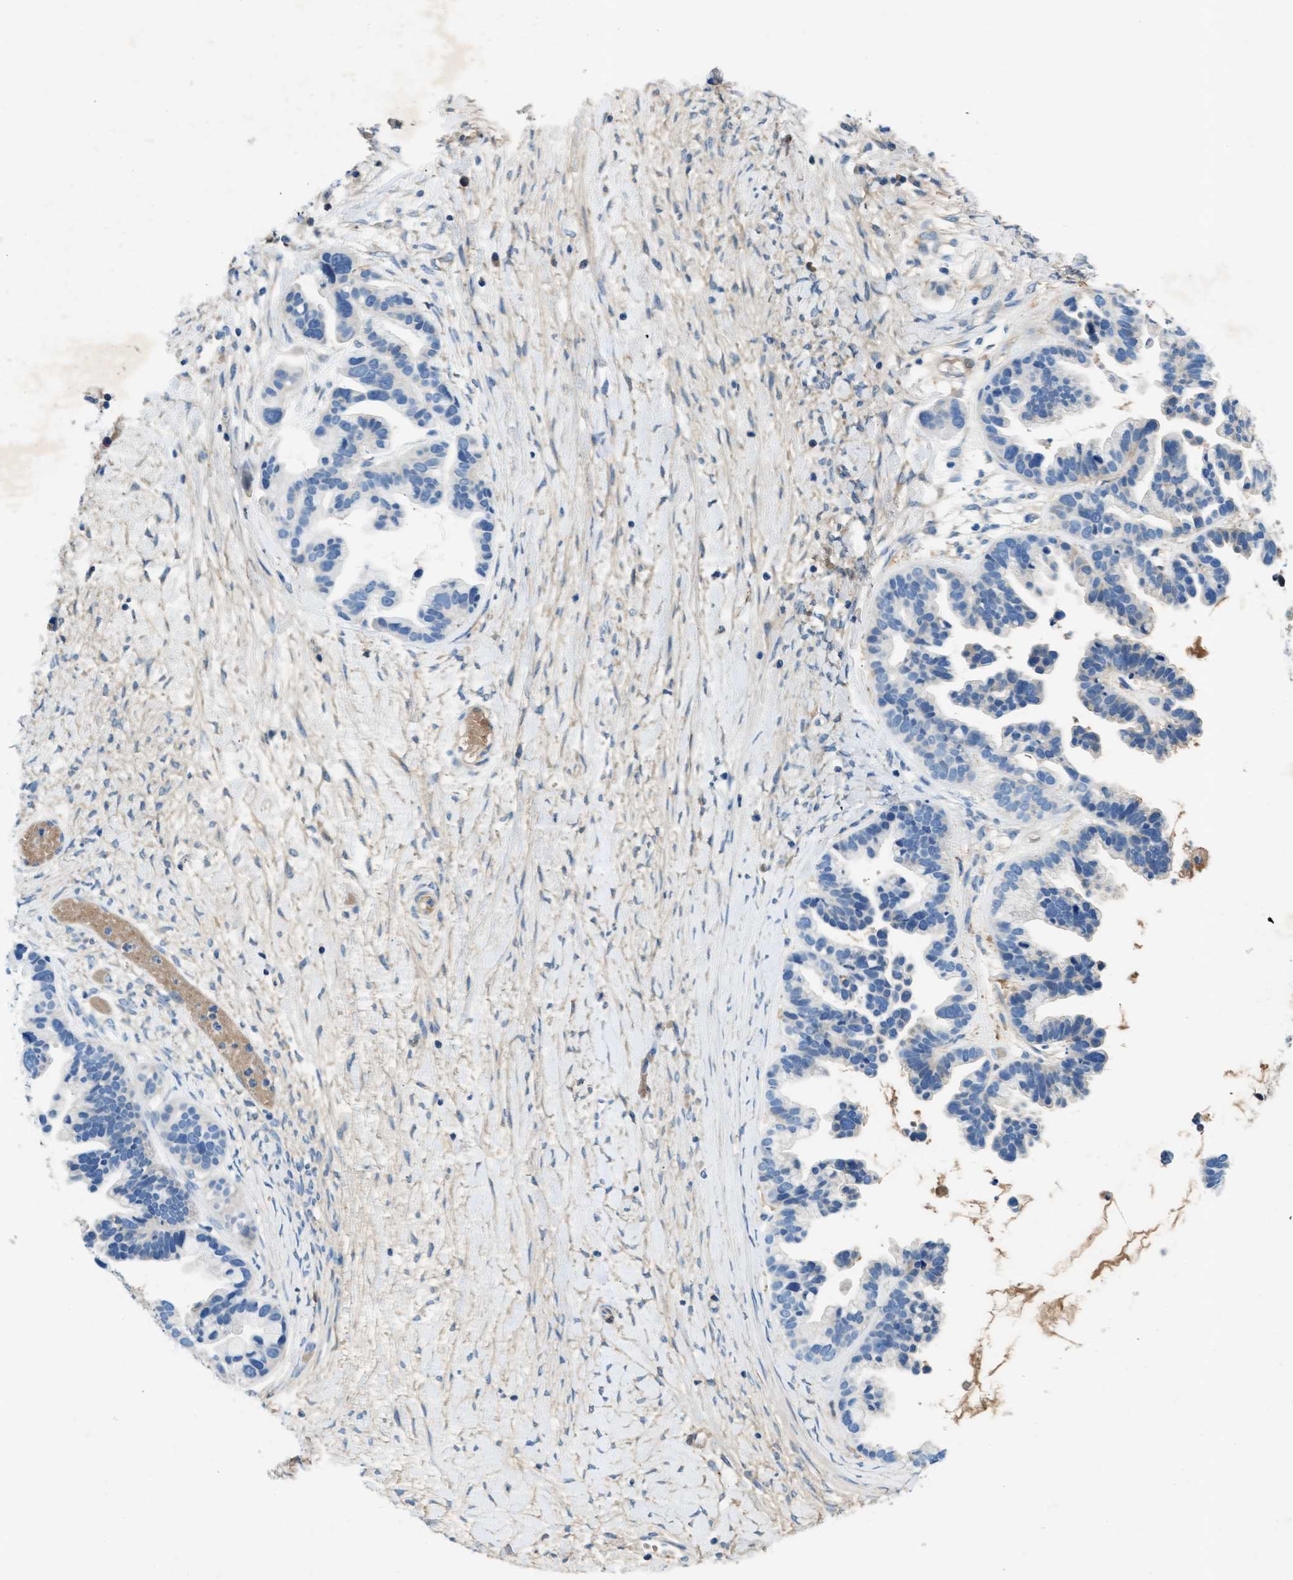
{"staining": {"intensity": "negative", "quantity": "none", "location": "none"}, "tissue": "ovarian cancer", "cell_type": "Tumor cells", "image_type": "cancer", "snomed": [{"axis": "morphology", "description": "Cystadenocarcinoma, serous, NOS"}, {"axis": "topography", "description": "Ovary"}], "caption": "High power microscopy photomicrograph of an immunohistochemistry image of ovarian cancer, revealing no significant expression in tumor cells. (Stains: DAB IHC with hematoxylin counter stain, Microscopy: brightfield microscopy at high magnification).", "gene": "RWDD2B", "patient": {"sex": "female", "age": 56}}